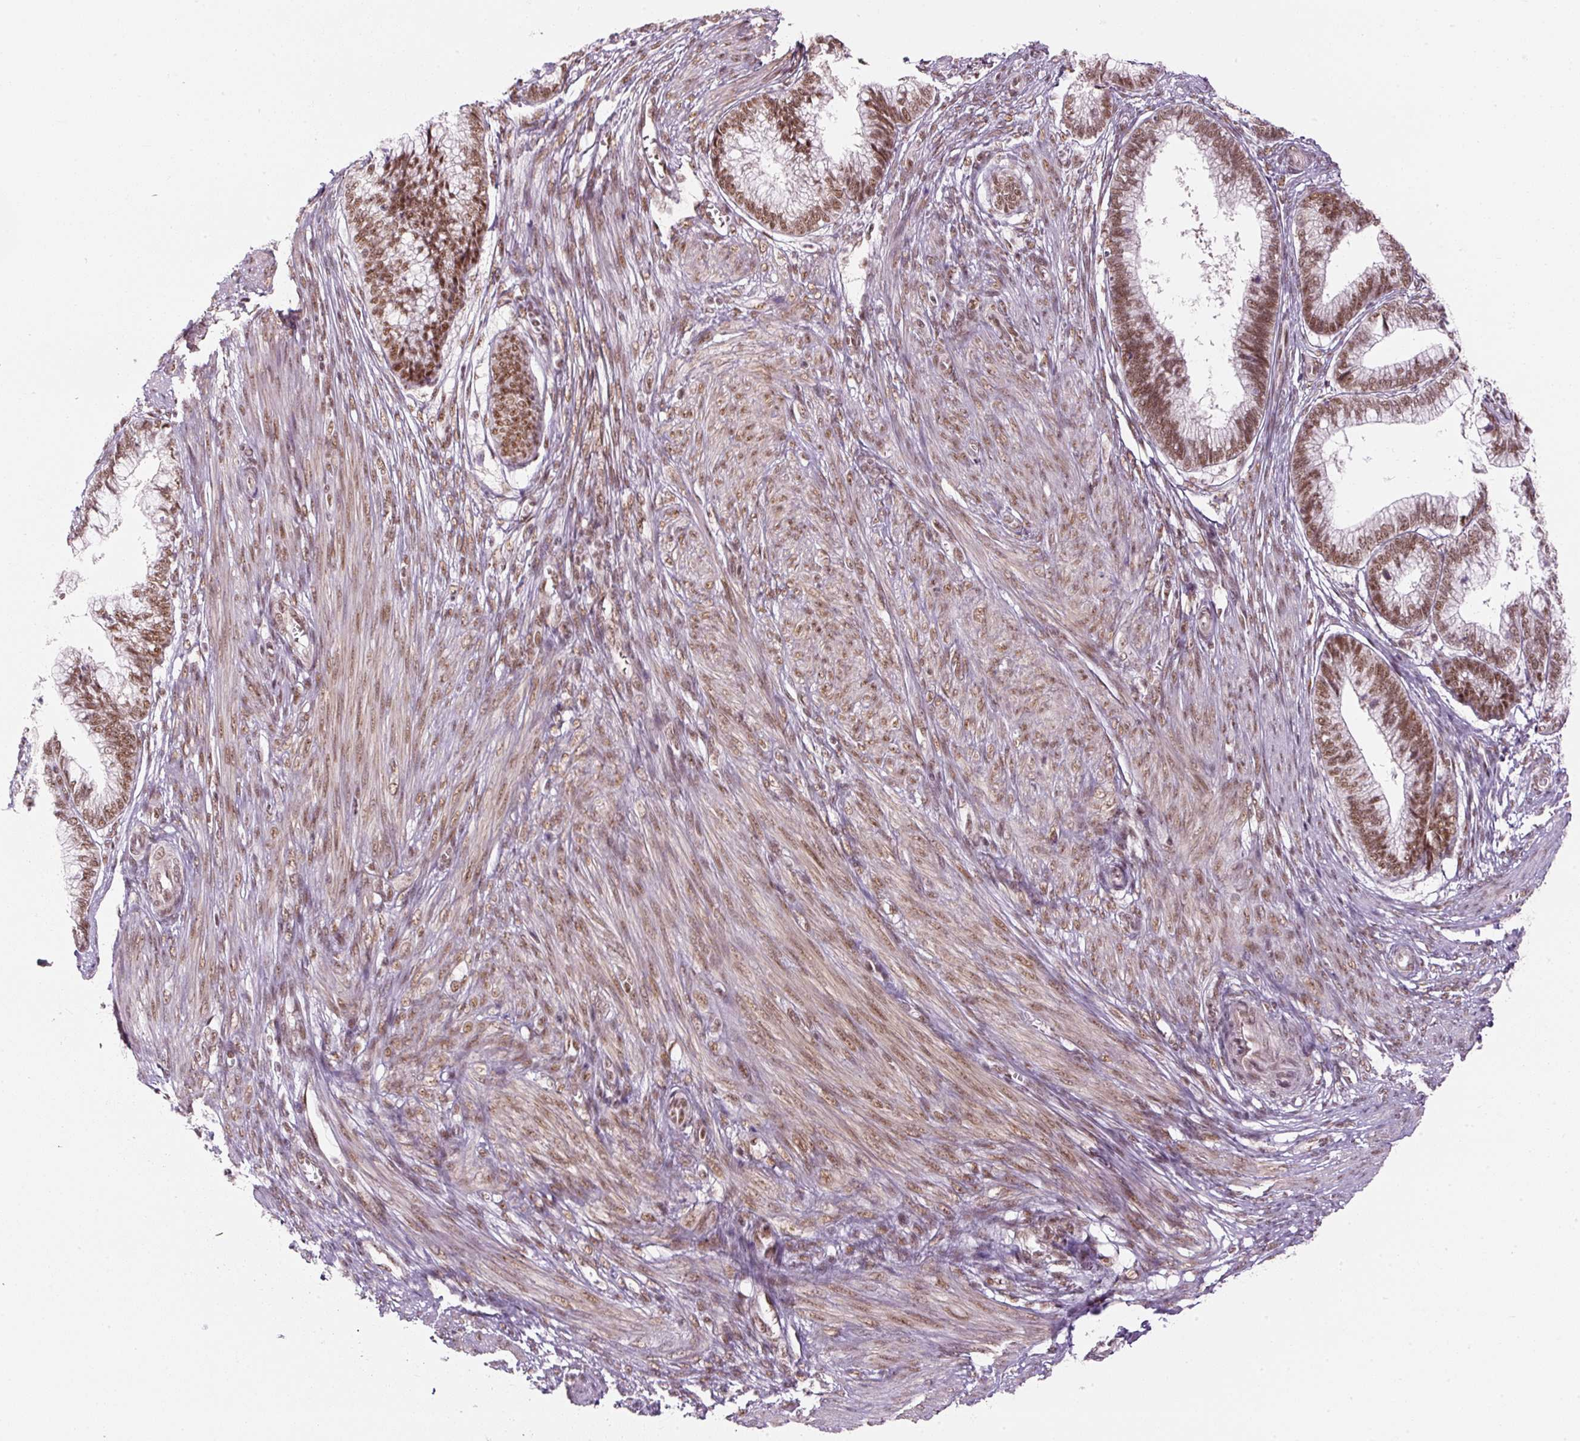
{"staining": {"intensity": "moderate", "quantity": ">75%", "location": "nuclear"}, "tissue": "cervical cancer", "cell_type": "Tumor cells", "image_type": "cancer", "snomed": [{"axis": "morphology", "description": "Adenocarcinoma, NOS"}, {"axis": "topography", "description": "Cervix"}], "caption": "Immunohistochemistry image of neoplastic tissue: cervical adenocarcinoma stained using immunohistochemistry (IHC) exhibits medium levels of moderate protein expression localized specifically in the nuclear of tumor cells, appearing as a nuclear brown color.", "gene": "U2AF2", "patient": {"sex": "female", "age": 44}}